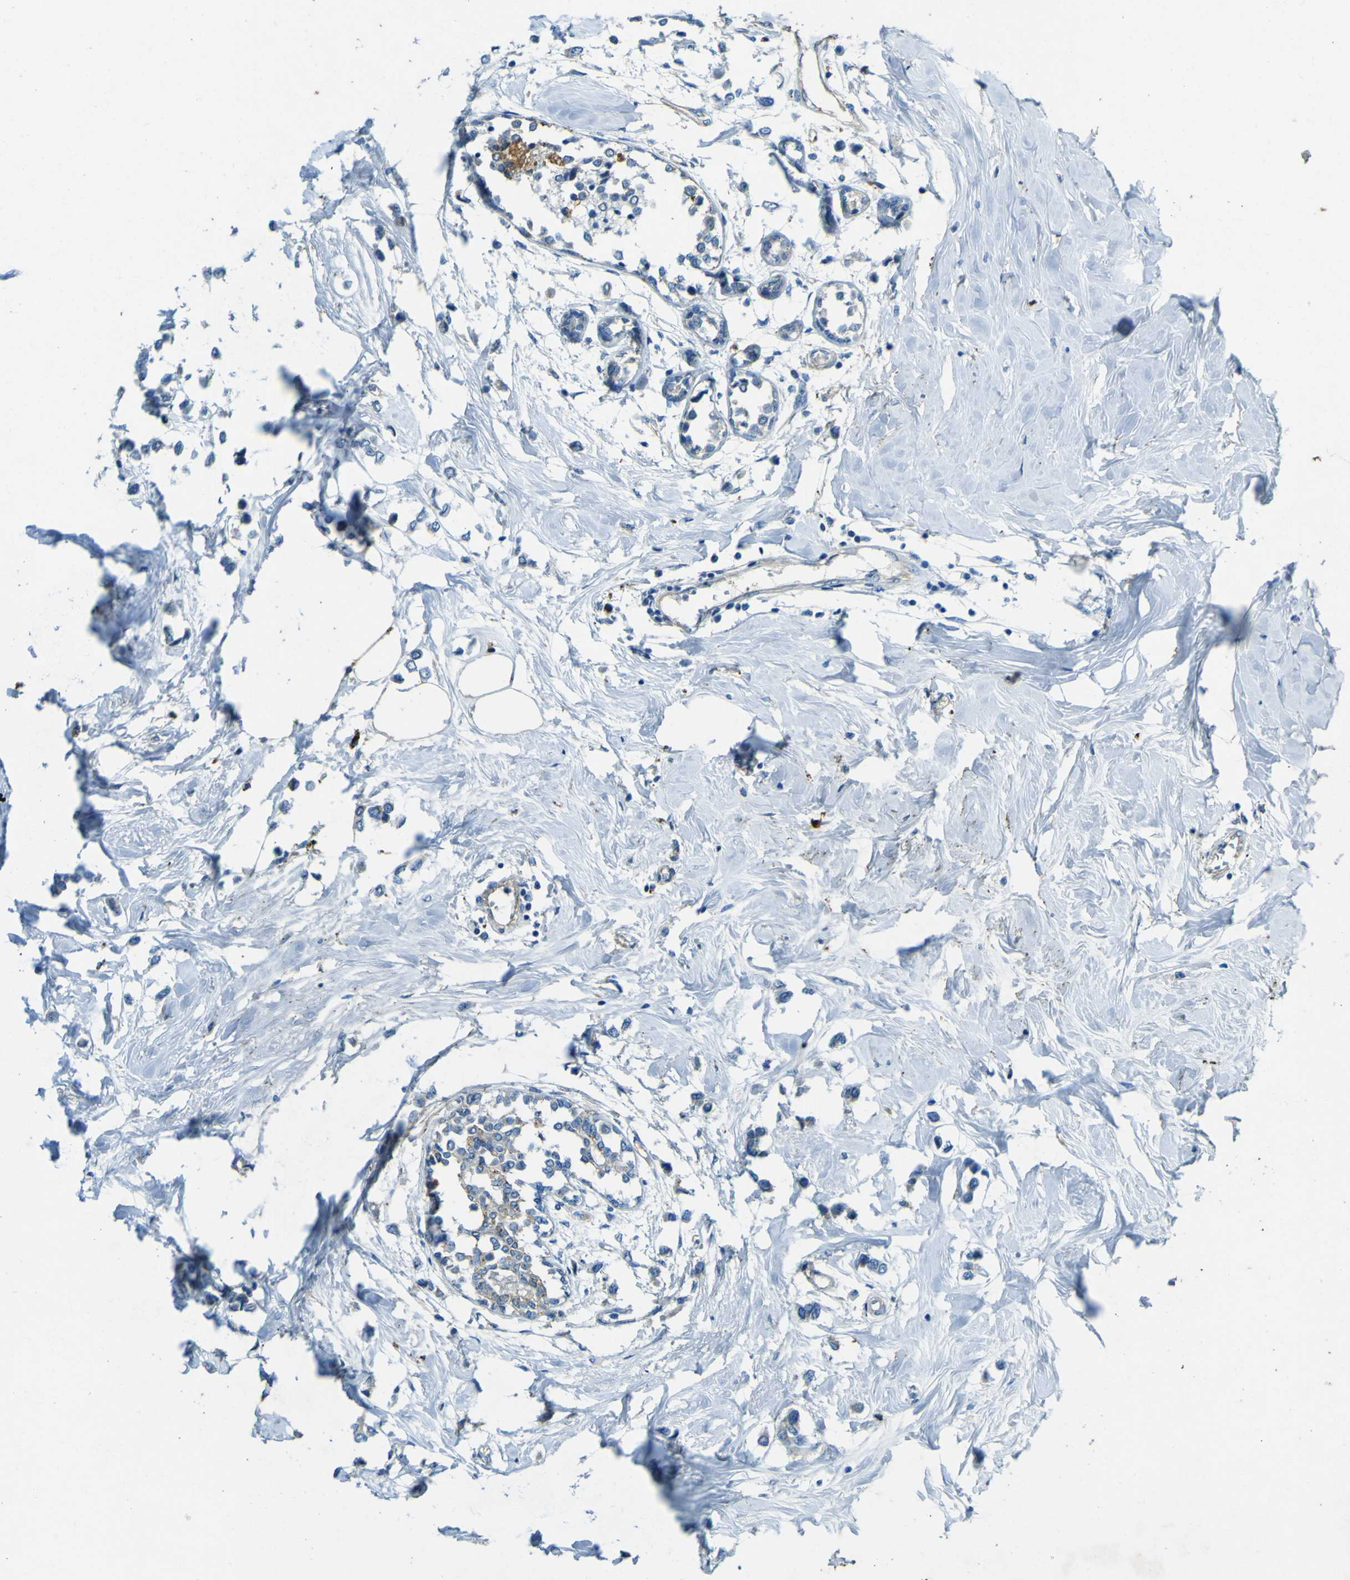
{"staining": {"intensity": "negative", "quantity": "none", "location": "none"}, "tissue": "breast cancer", "cell_type": "Tumor cells", "image_type": "cancer", "snomed": [{"axis": "morphology", "description": "Lobular carcinoma"}, {"axis": "topography", "description": "Breast"}], "caption": "IHC micrograph of neoplastic tissue: breast cancer (lobular carcinoma) stained with DAB (3,3'-diaminobenzidine) shows no significant protein positivity in tumor cells.", "gene": "PDE9A", "patient": {"sex": "female", "age": 51}}